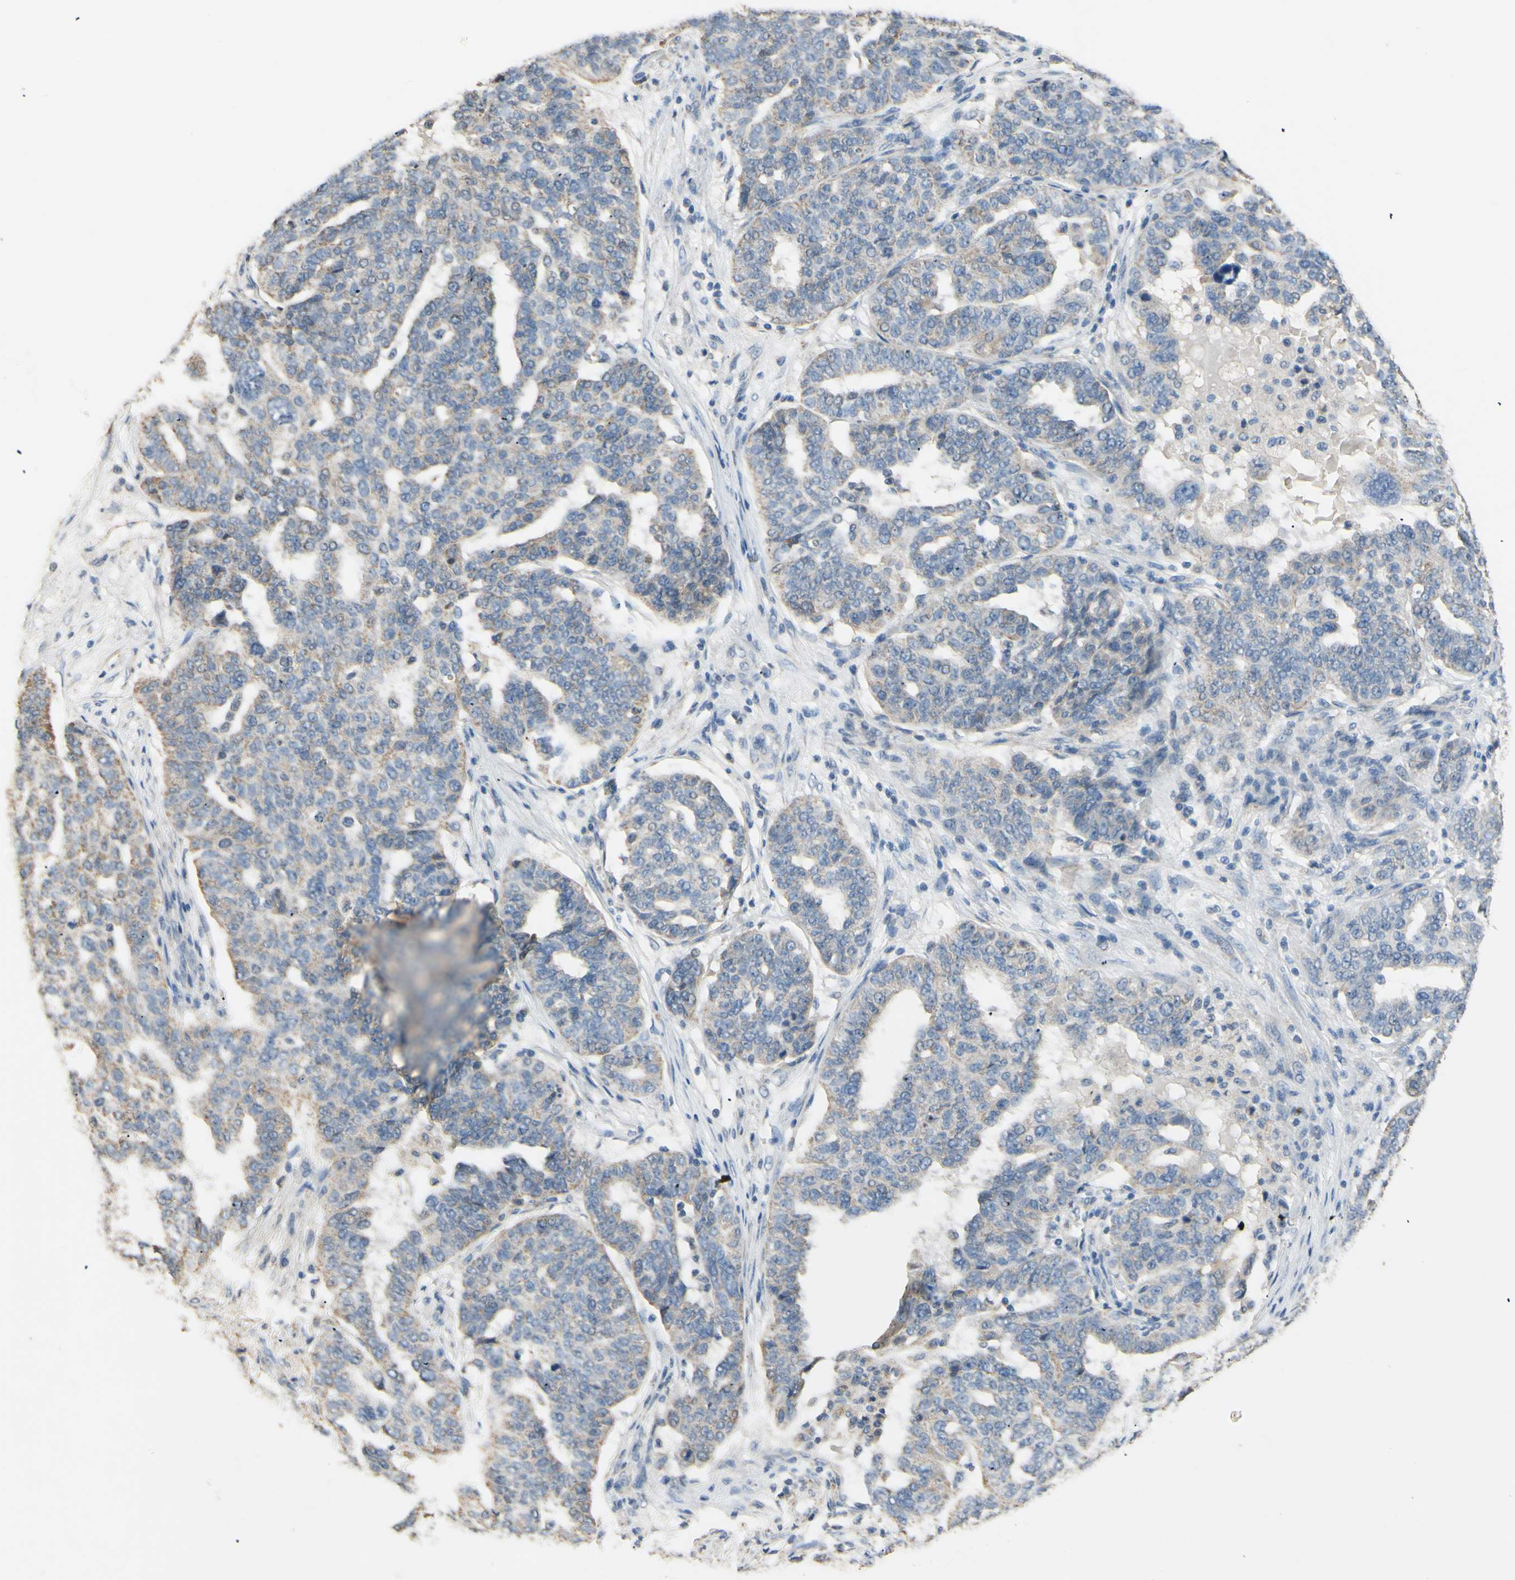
{"staining": {"intensity": "weak", "quantity": "25%-75%", "location": "cytoplasmic/membranous"}, "tissue": "ovarian cancer", "cell_type": "Tumor cells", "image_type": "cancer", "snomed": [{"axis": "morphology", "description": "Cystadenocarcinoma, serous, NOS"}, {"axis": "topography", "description": "Ovary"}], "caption": "Human ovarian cancer (serous cystadenocarcinoma) stained with a brown dye reveals weak cytoplasmic/membranous positive positivity in approximately 25%-75% of tumor cells.", "gene": "PTGIS", "patient": {"sex": "female", "age": 59}}